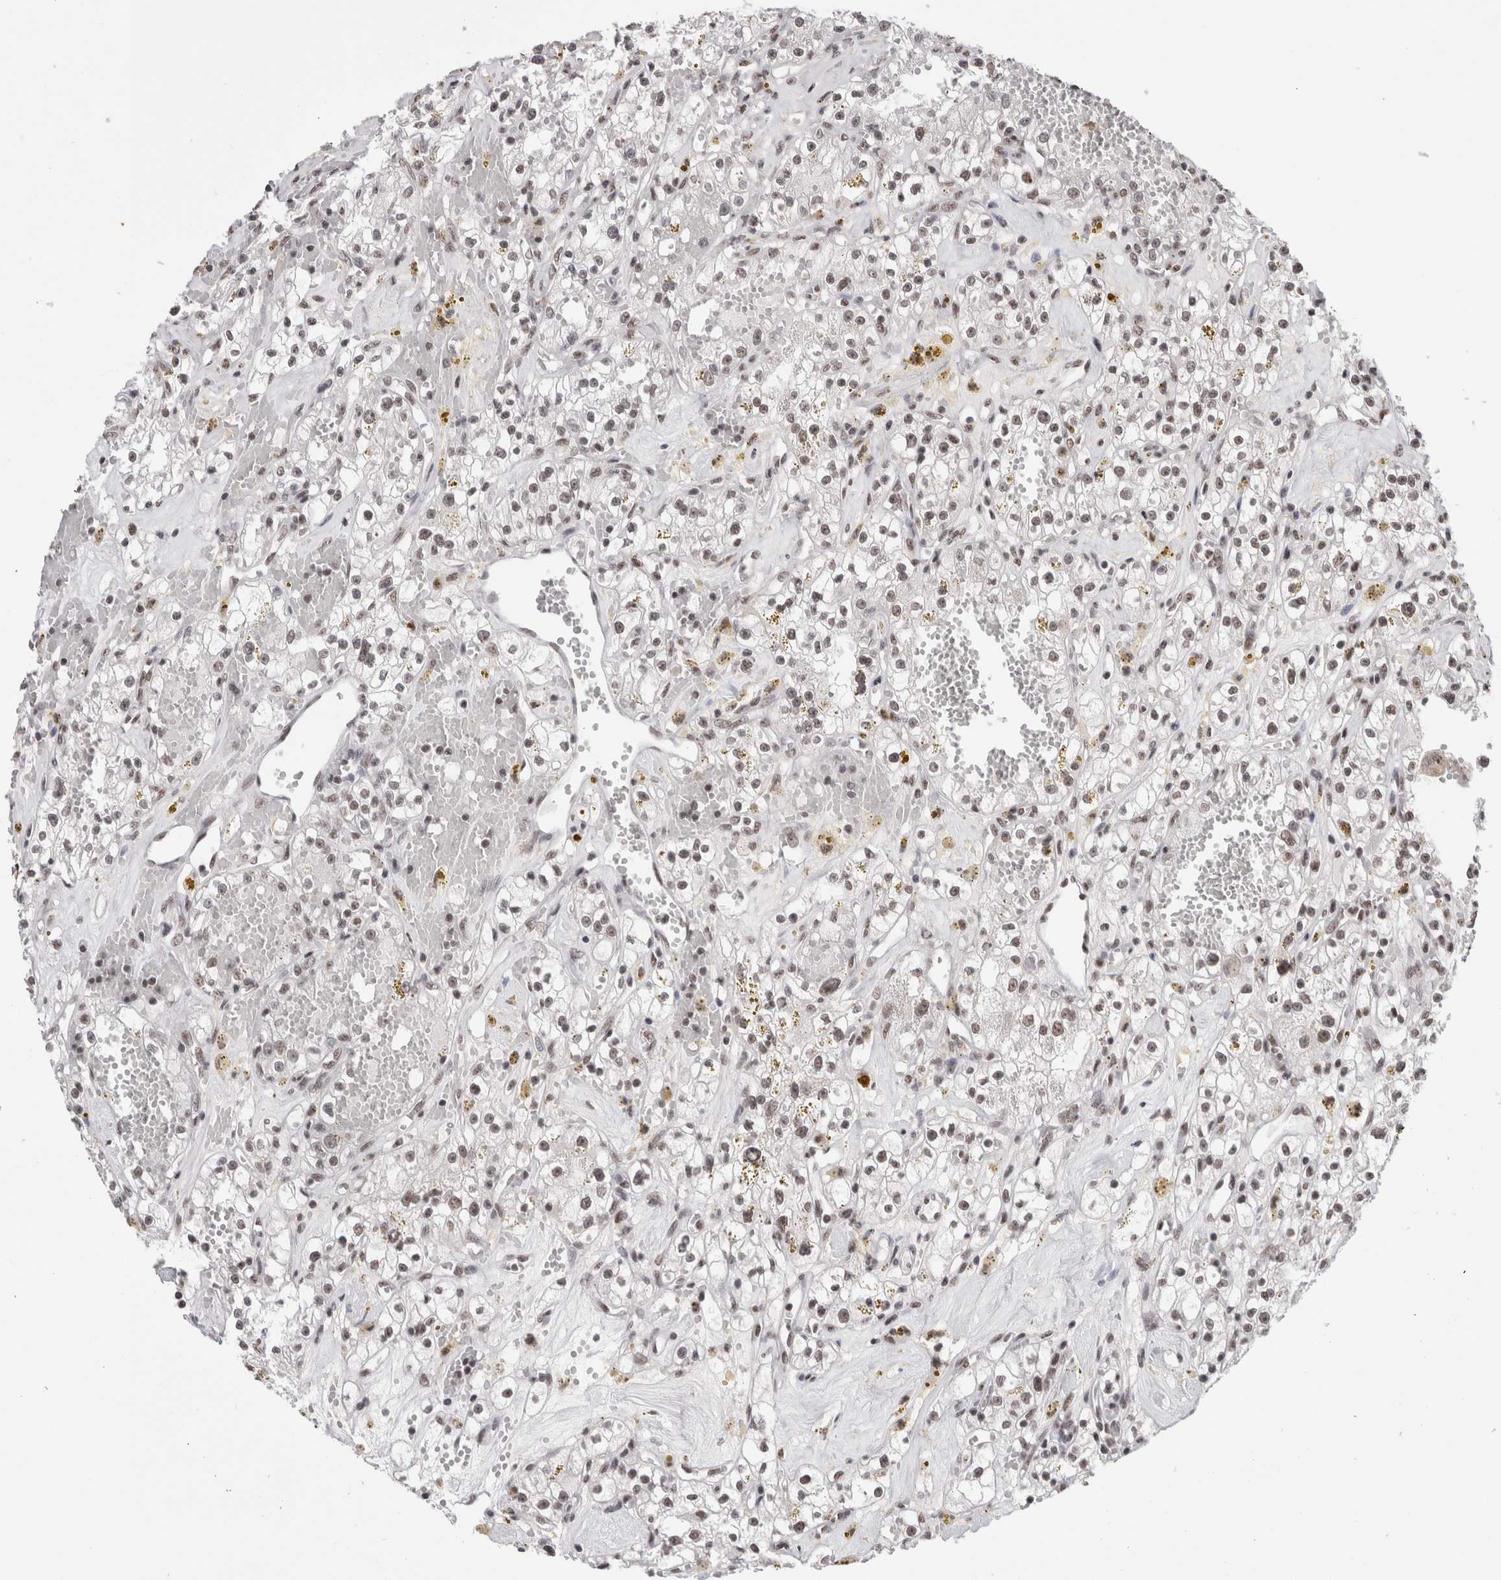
{"staining": {"intensity": "moderate", "quantity": ">75%", "location": "nuclear"}, "tissue": "renal cancer", "cell_type": "Tumor cells", "image_type": "cancer", "snomed": [{"axis": "morphology", "description": "Adenocarcinoma, NOS"}, {"axis": "topography", "description": "Kidney"}], "caption": "This image reveals immunohistochemistry staining of renal cancer, with medium moderate nuclear staining in about >75% of tumor cells.", "gene": "SMC1A", "patient": {"sex": "male", "age": 56}}